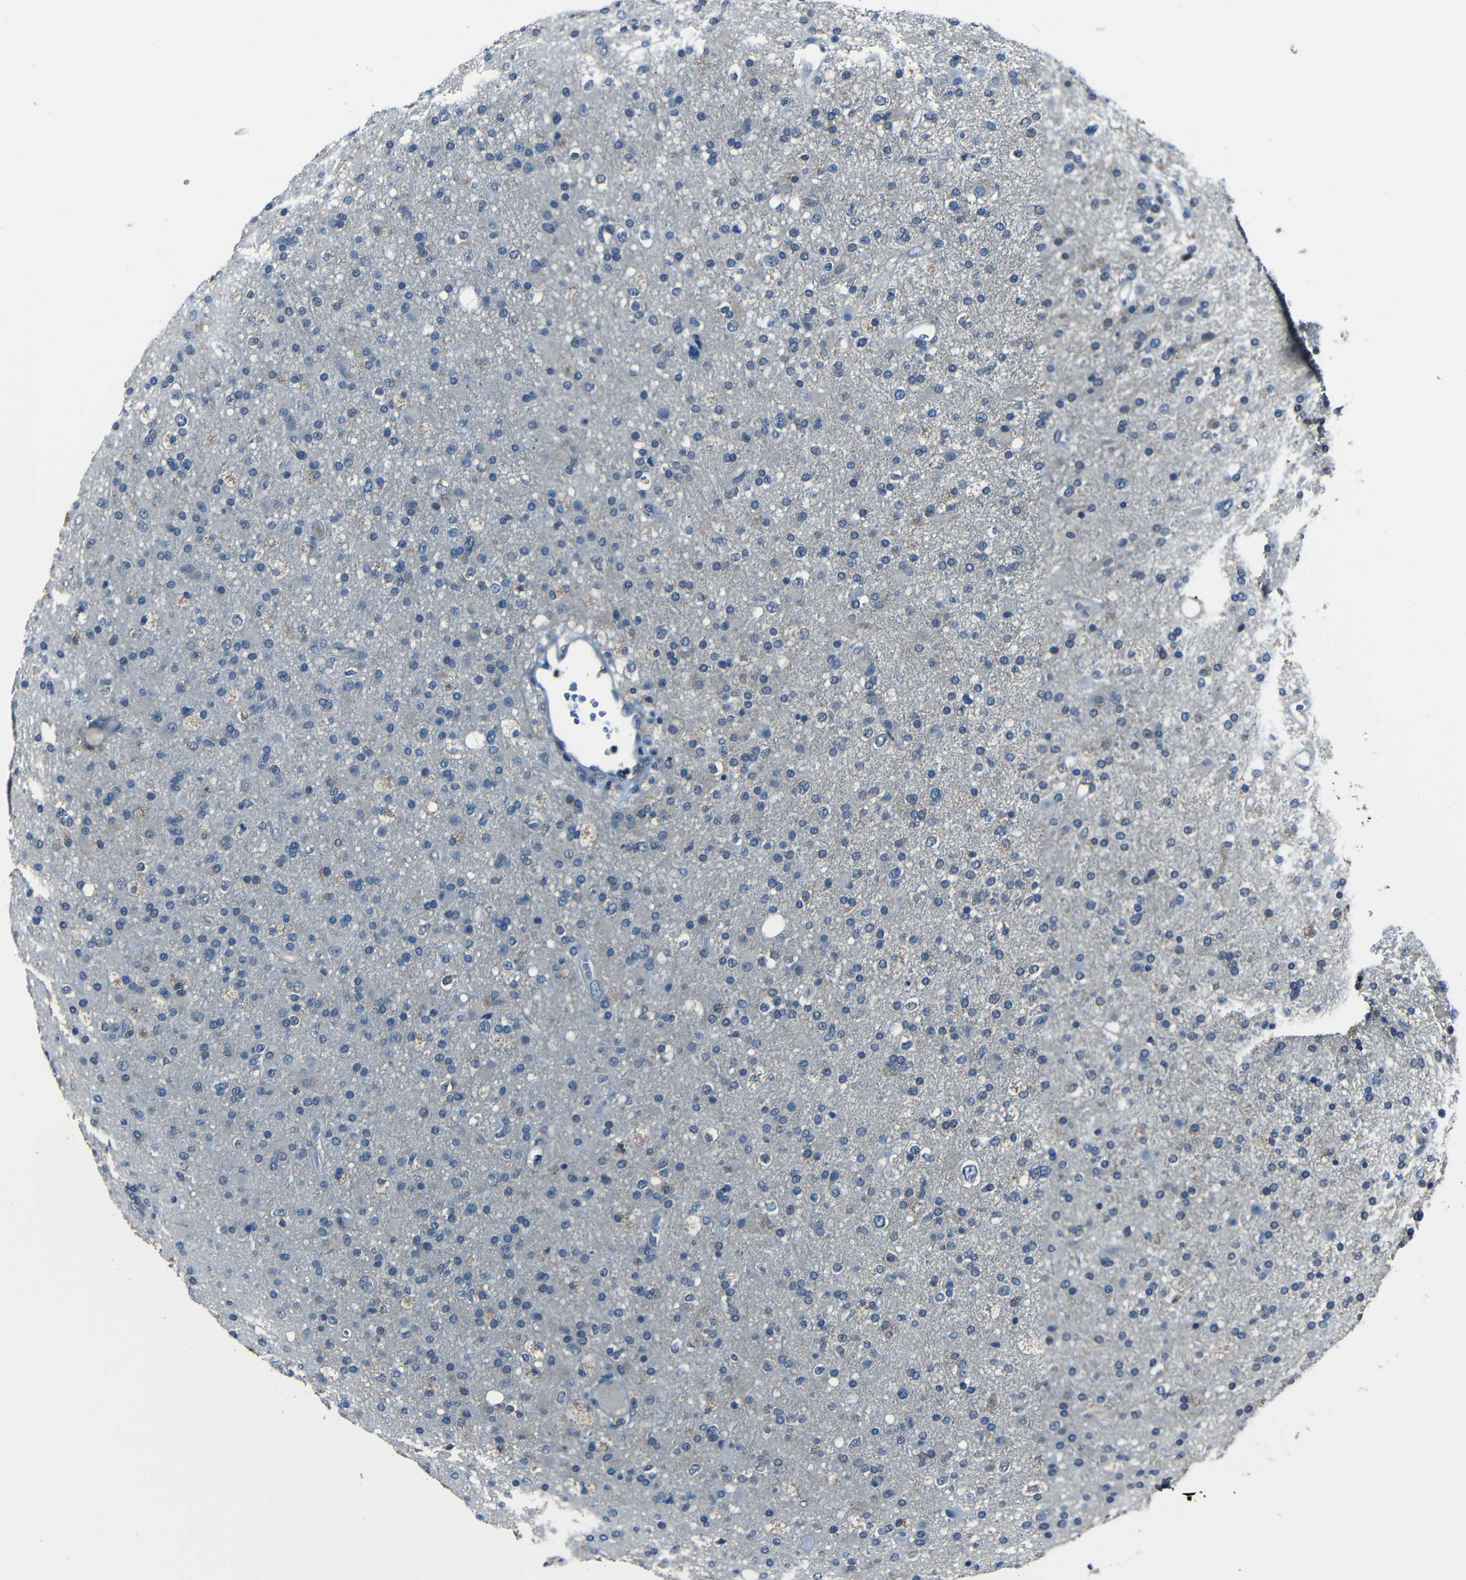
{"staining": {"intensity": "negative", "quantity": "none", "location": "none"}, "tissue": "glioma", "cell_type": "Tumor cells", "image_type": "cancer", "snomed": [{"axis": "morphology", "description": "Glioma, malignant, High grade"}, {"axis": "topography", "description": "Brain"}], "caption": "A micrograph of glioma stained for a protein shows no brown staining in tumor cells.", "gene": "SLA", "patient": {"sex": "male", "age": 33}}